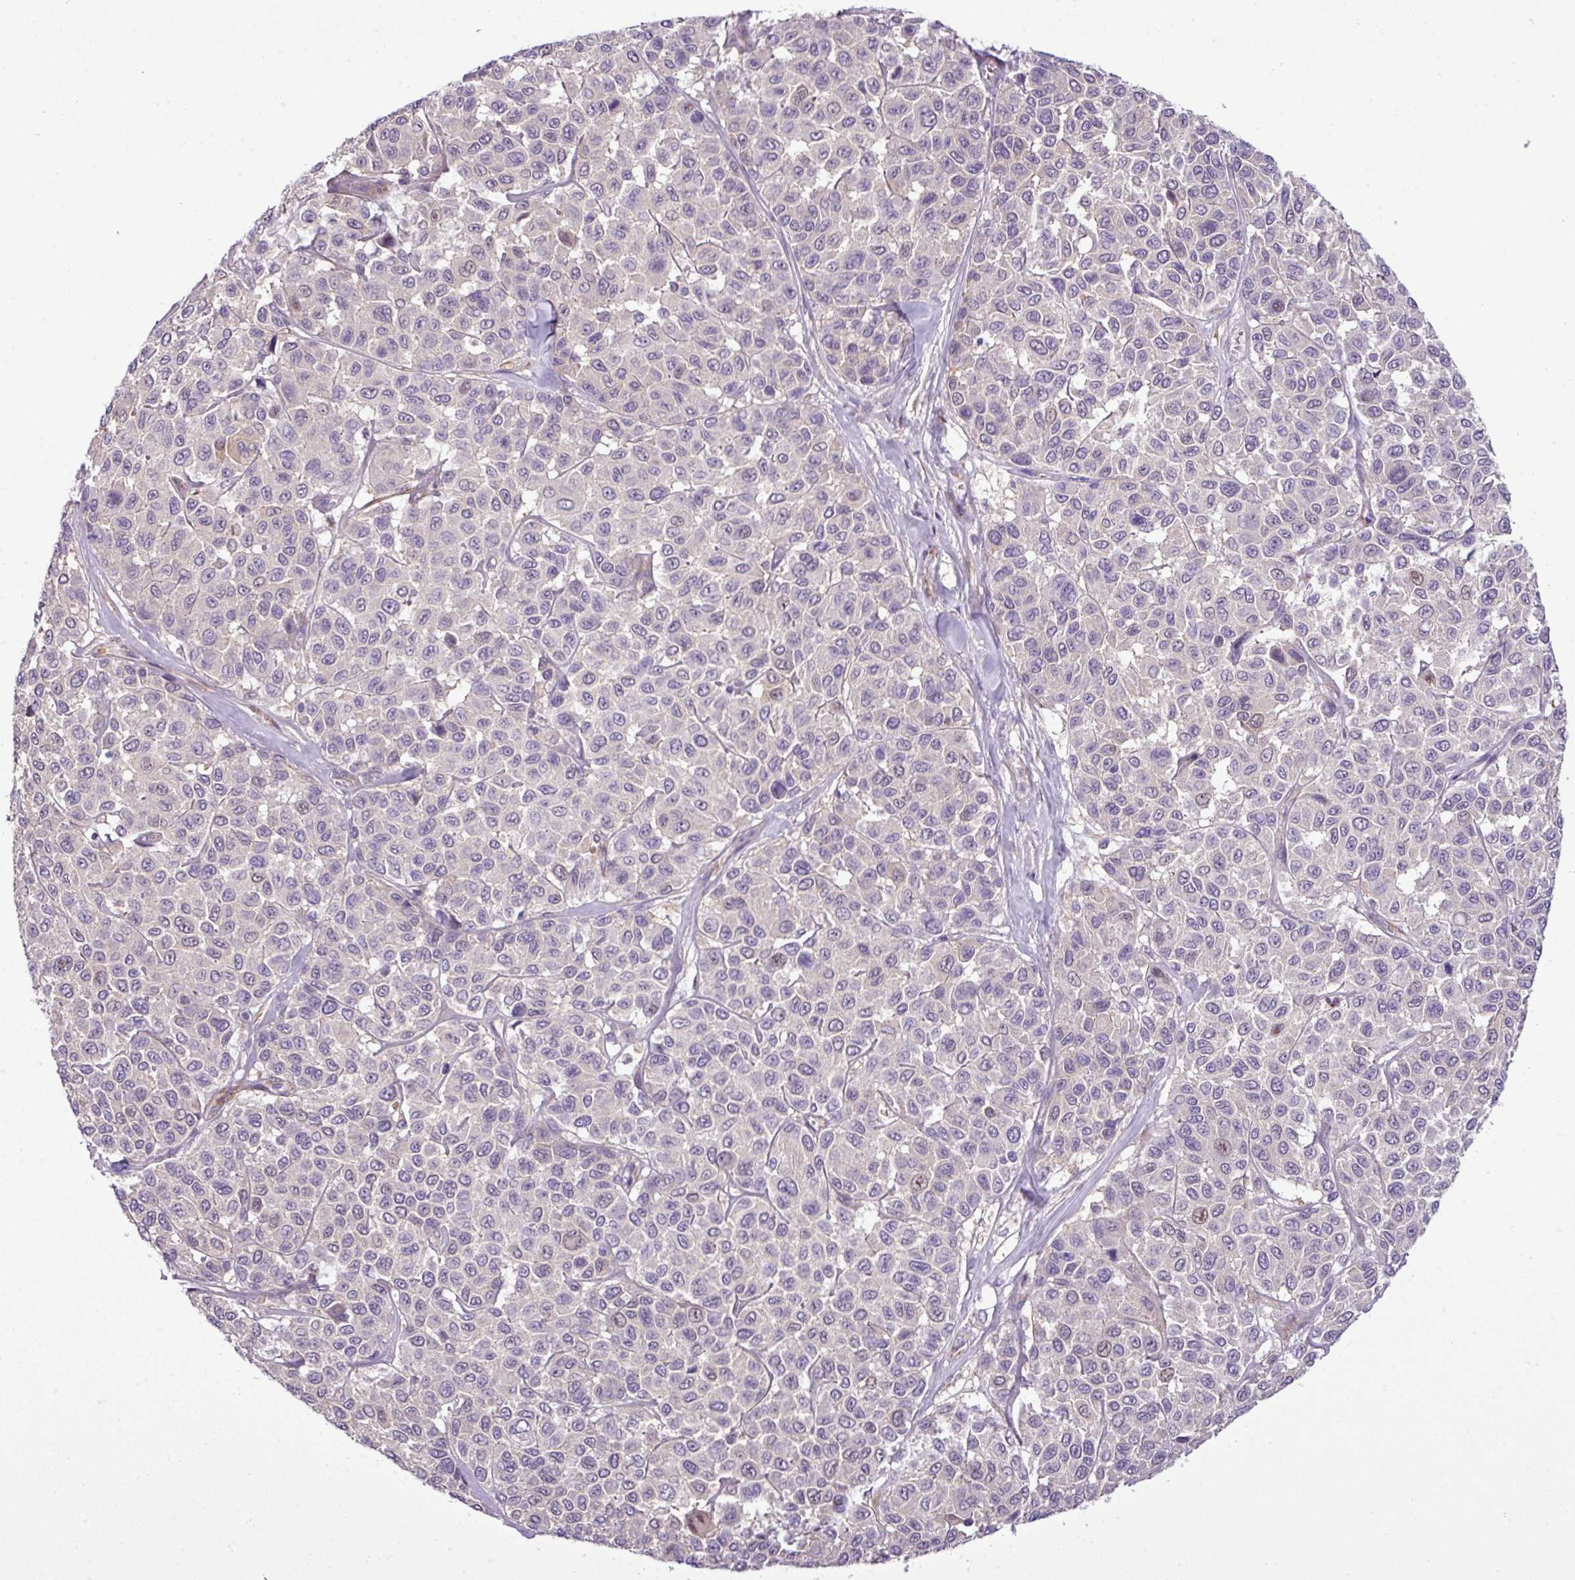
{"staining": {"intensity": "negative", "quantity": "none", "location": "none"}, "tissue": "melanoma", "cell_type": "Tumor cells", "image_type": "cancer", "snomed": [{"axis": "morphology", "description": "Malignant melanoma, NOS"}, {"axis": "topography", "description": "Skin"}], "caption": "This histopathology image is of melanoma stained with immunohistochemistry to label a protein in brown with the nuclei are counter-stained blue. There is no staining in tumor cells.", "gene": "NBEAL2", "patient": {"sex": "female", "age": 66}}